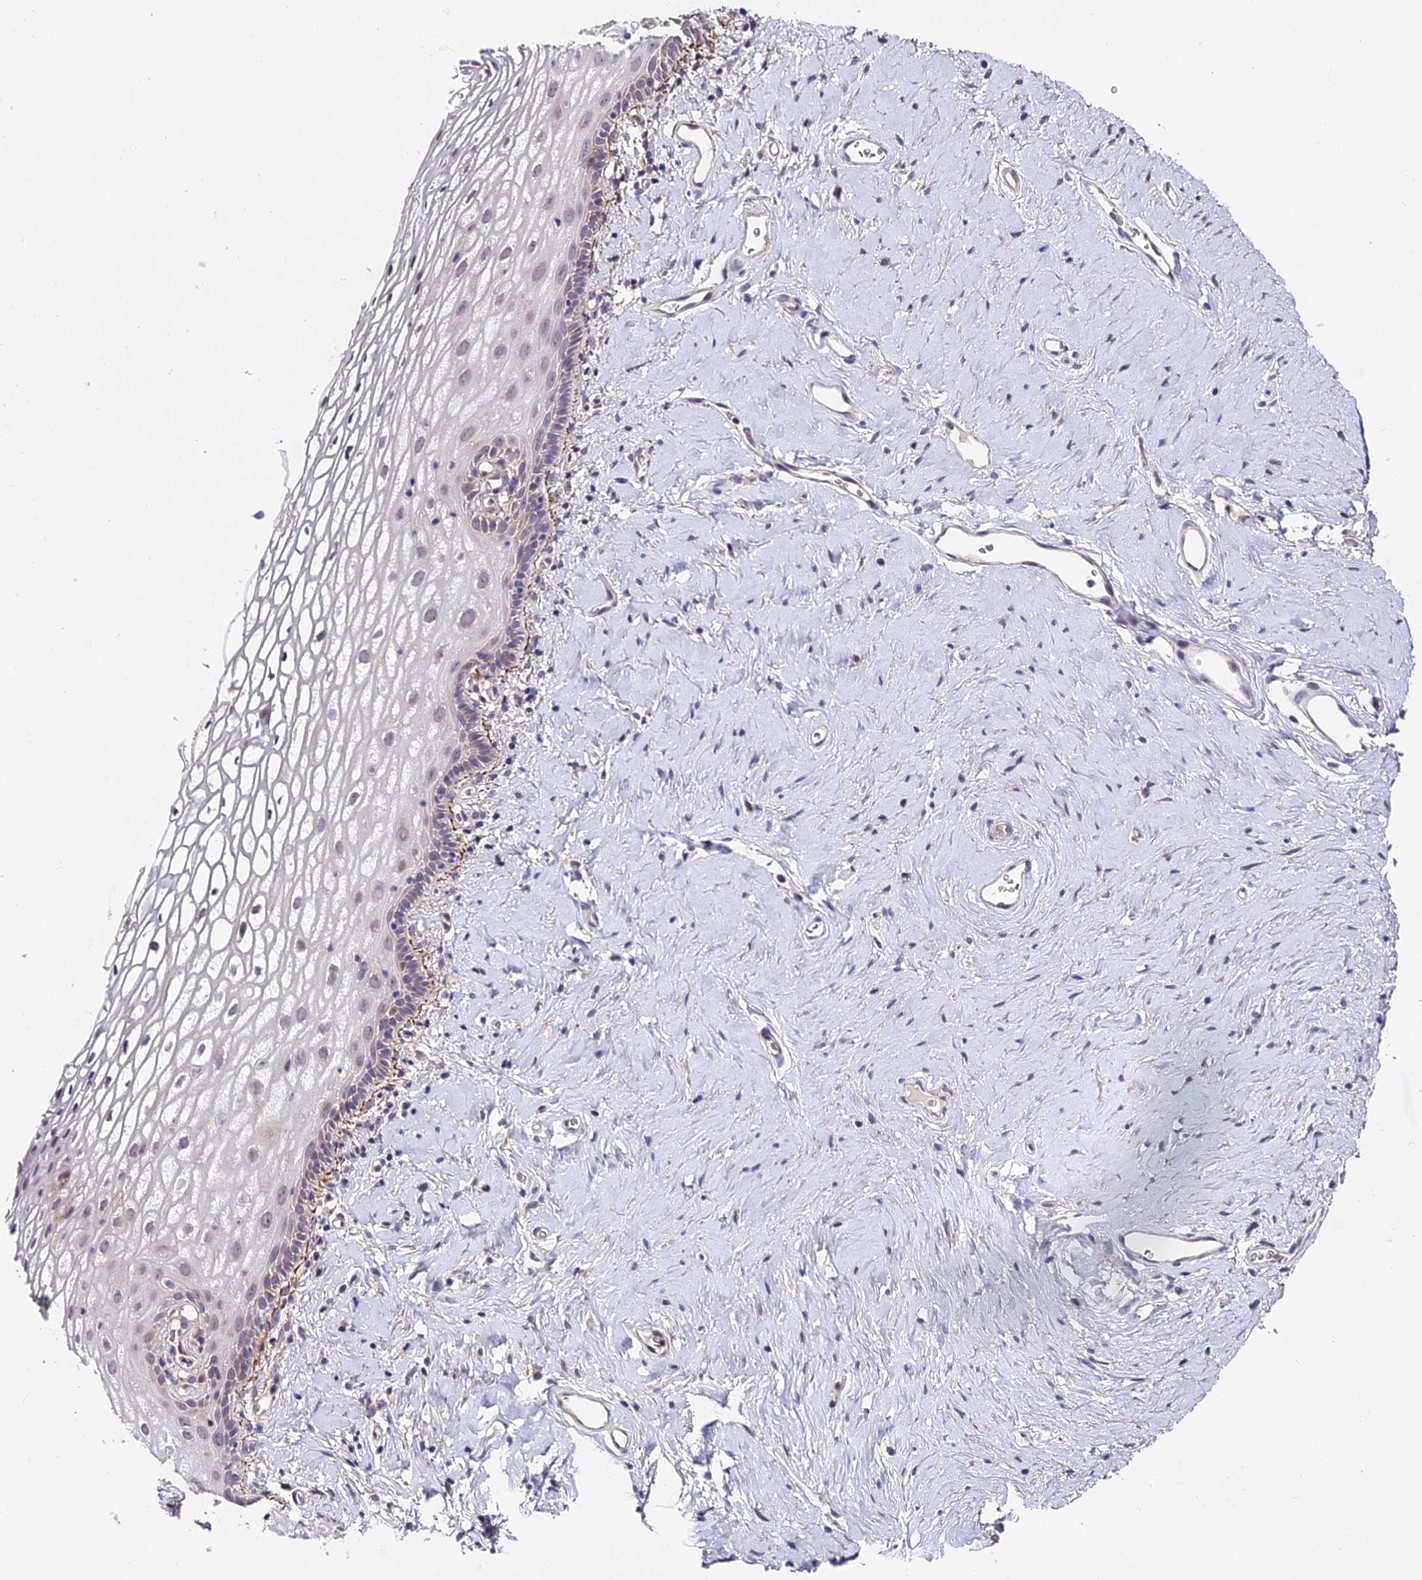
{"staining": {"intensity": "moderate", "quantity": "<25%", "location": "nuclear"}, "tissue": "vagina", "cell_type": "Squamous epithelial cells", "image_type": "normal", "snomed": [{"axis": "morphology", "description": "Normal tissue, NOS"}, {"axis": "morphology", "description": "Adenocarcinoma, NOS"}, {"axis": "topography", "description": "Rectum"}, {"axis": "topography", "description": "Vagina"}], "caption": "Human vagina stained with a brown dye reveals moderate nuclear positive expression in approximately <25% of squamous epithelial cells.", "gene": "TRMT1", "patient": {"sex": "female", "age": 71}}